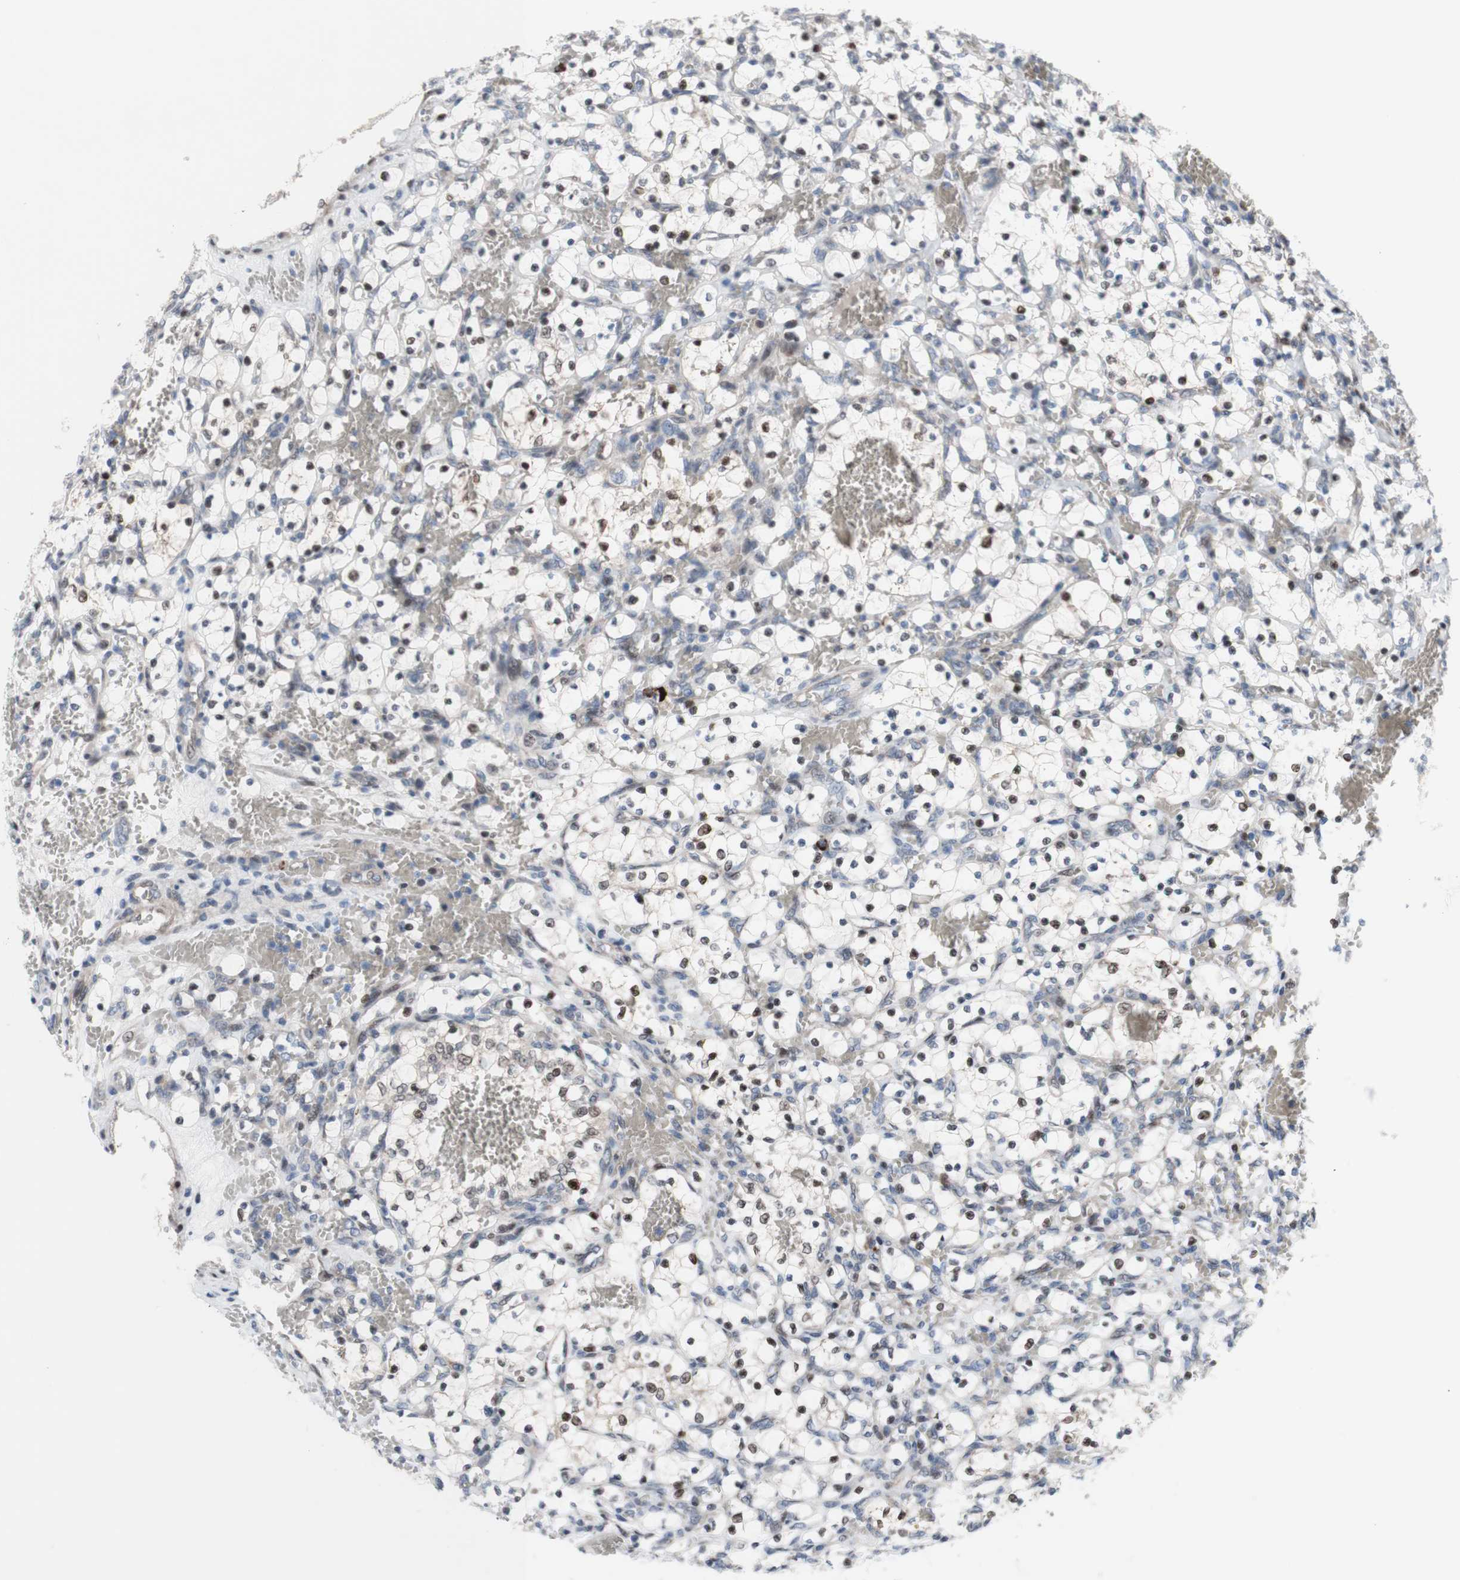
{"staining": {"intensity": "weak", "quantity": "<25%", "location": "nuclear"}, "tissue": "renal cancer", "cell_type": "Tumor cells", "image_type": "cancer", "snomed": [{"axis": "morphology", "description": "Adenocarcinoma, NOS"}, {"axis": "topography", "description": "Kidney"}], "caption": "Immunohistochemistry (IHC) of human adenocarcinoma (renal) demonstrates no staining in tumor cells.", "gene": "PHTF2", "patient": {"sex": "female", "age": 69}}